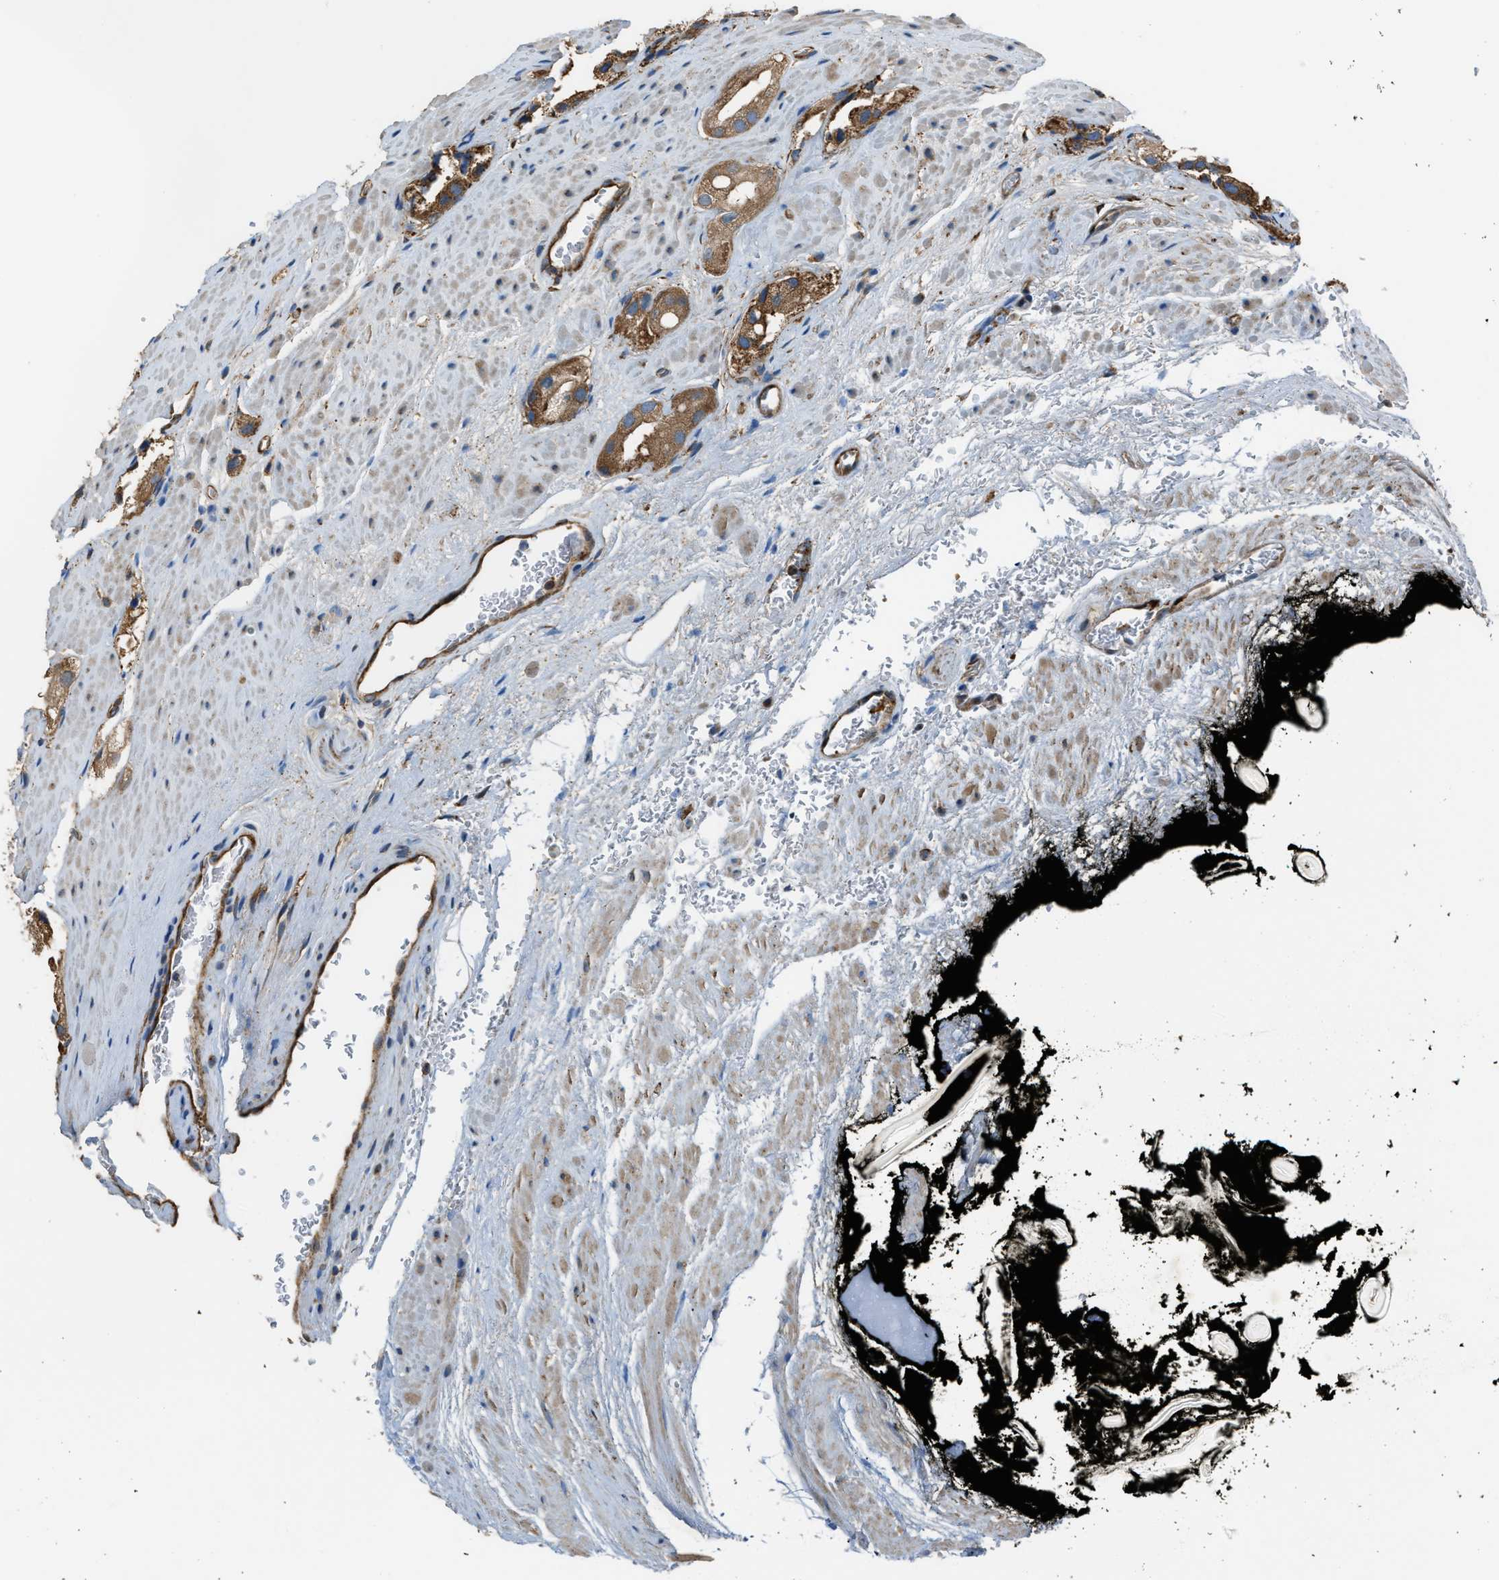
{"staining": {"intensity": "moderate", "quantity": ">75%", "location": "cytoplasmic/membranous"}, "tissue": "prostate cancer", "cell_type": "Tumor cells", "image_type": "cancer", "snomed": [{"axis": "morphology", "description": "Adenocarcinoma, High grade"}, {"axis": "topography", "description": "Prostate"}], "caption": "Tumor cells demonstrate medium levels of moderate cytoplasmic/membranous expression in about >75% of cells in human high-grade adenocarcinoma (prostate).", "gene": "TRPC1", "patient": {"sex": "male", "age": 63}}